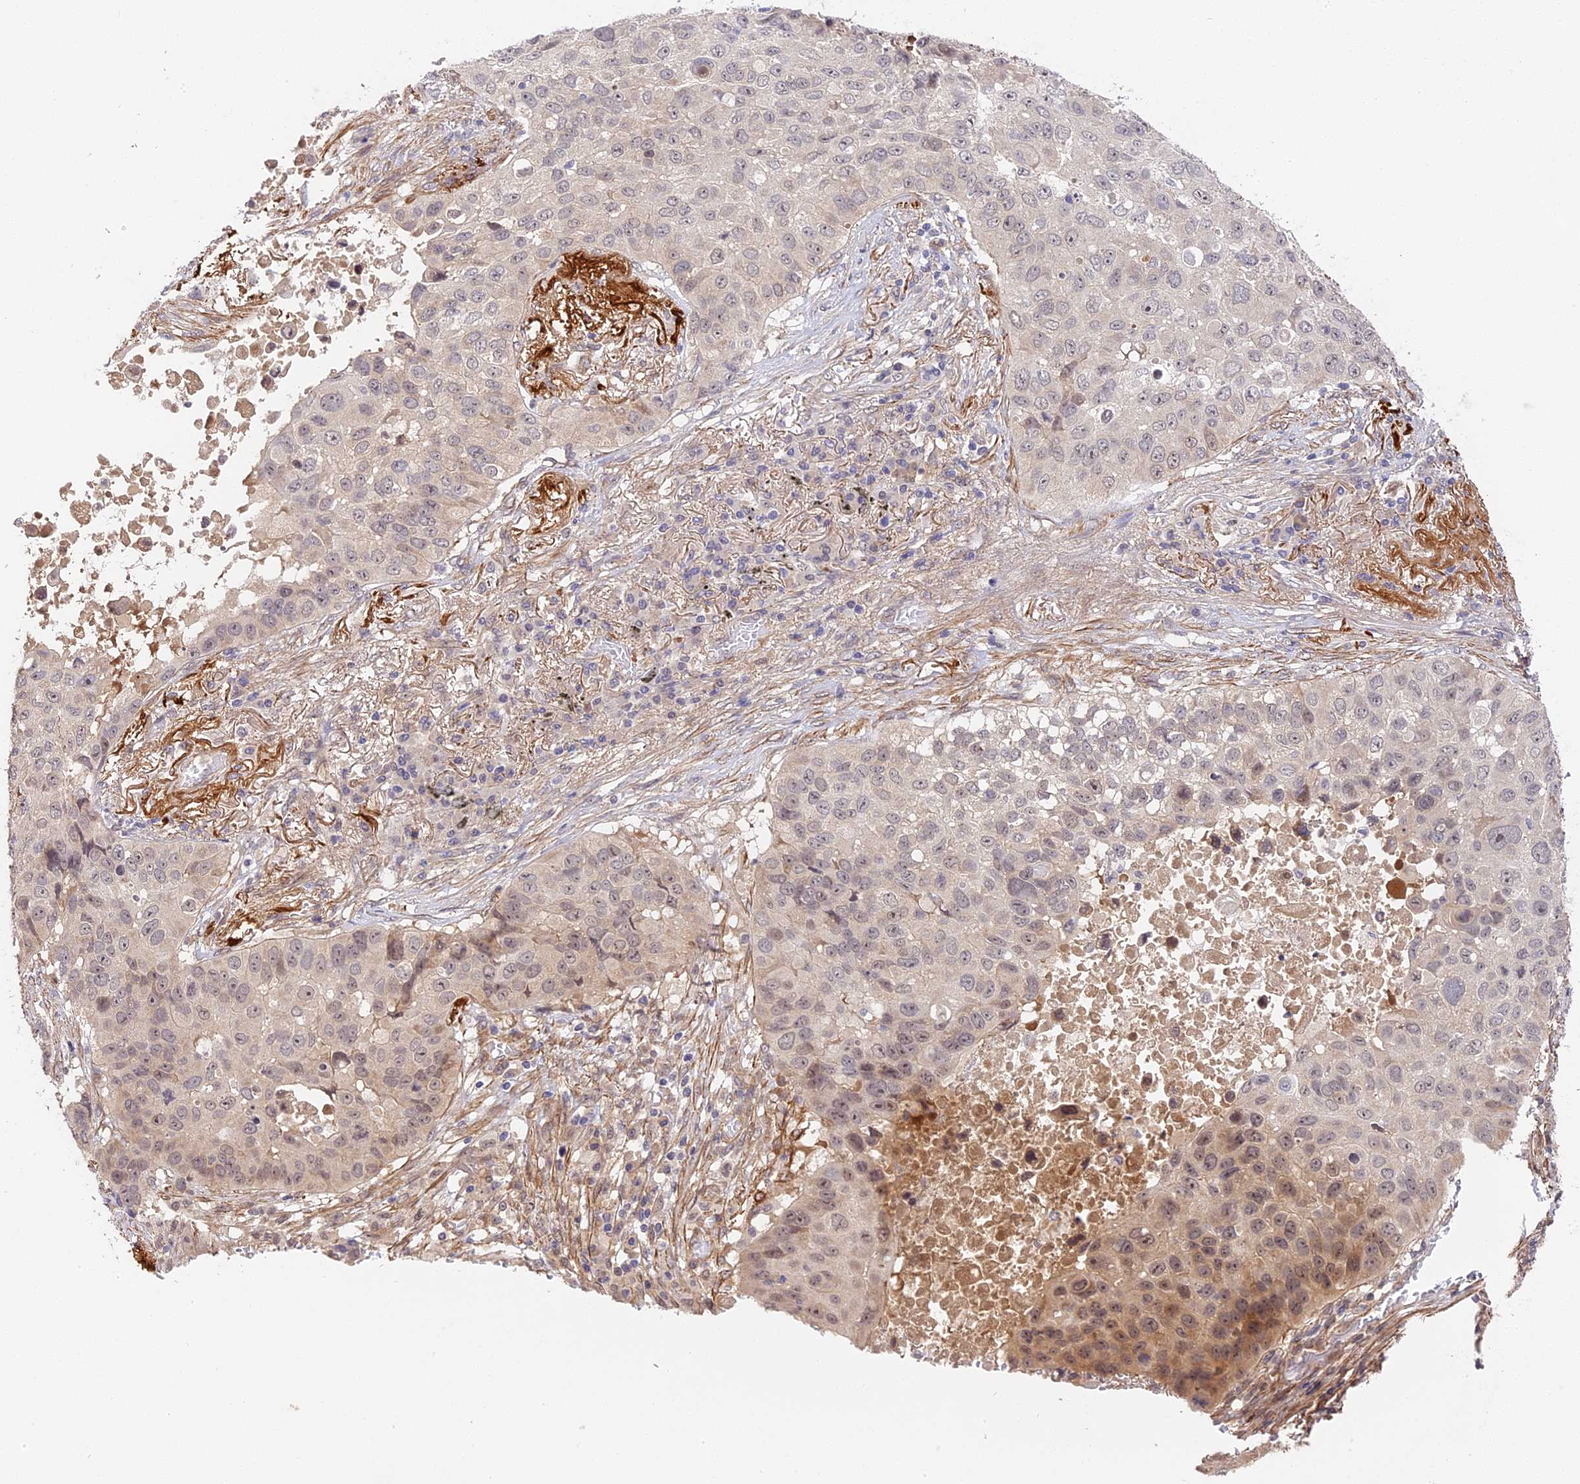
{"staining": {"intensity": "moderate", "quantity": "<25%", "location": "nuclear"}, "tissue": "lung cancer", "cell_type": "Tumor cells", "image_type": "cancer", "snomed": [{"axis": "morphology", "description": "Squamous cell carcinoma, NOS"}, {"axis": "topography", "description": "Lung"}], "caption": "Tumor cells exhibit moderate nuclear expression in approximately <25% of cells in squamous cell carcinoma (lung). Using DAB (3,3'-diaminobenzidine) (brown) and hematoxylin (blue) stains, captured at high magnification using brightfield microscopy.", "gene": "IMPACT", "patient": {"sex": "male", "age": 57}}